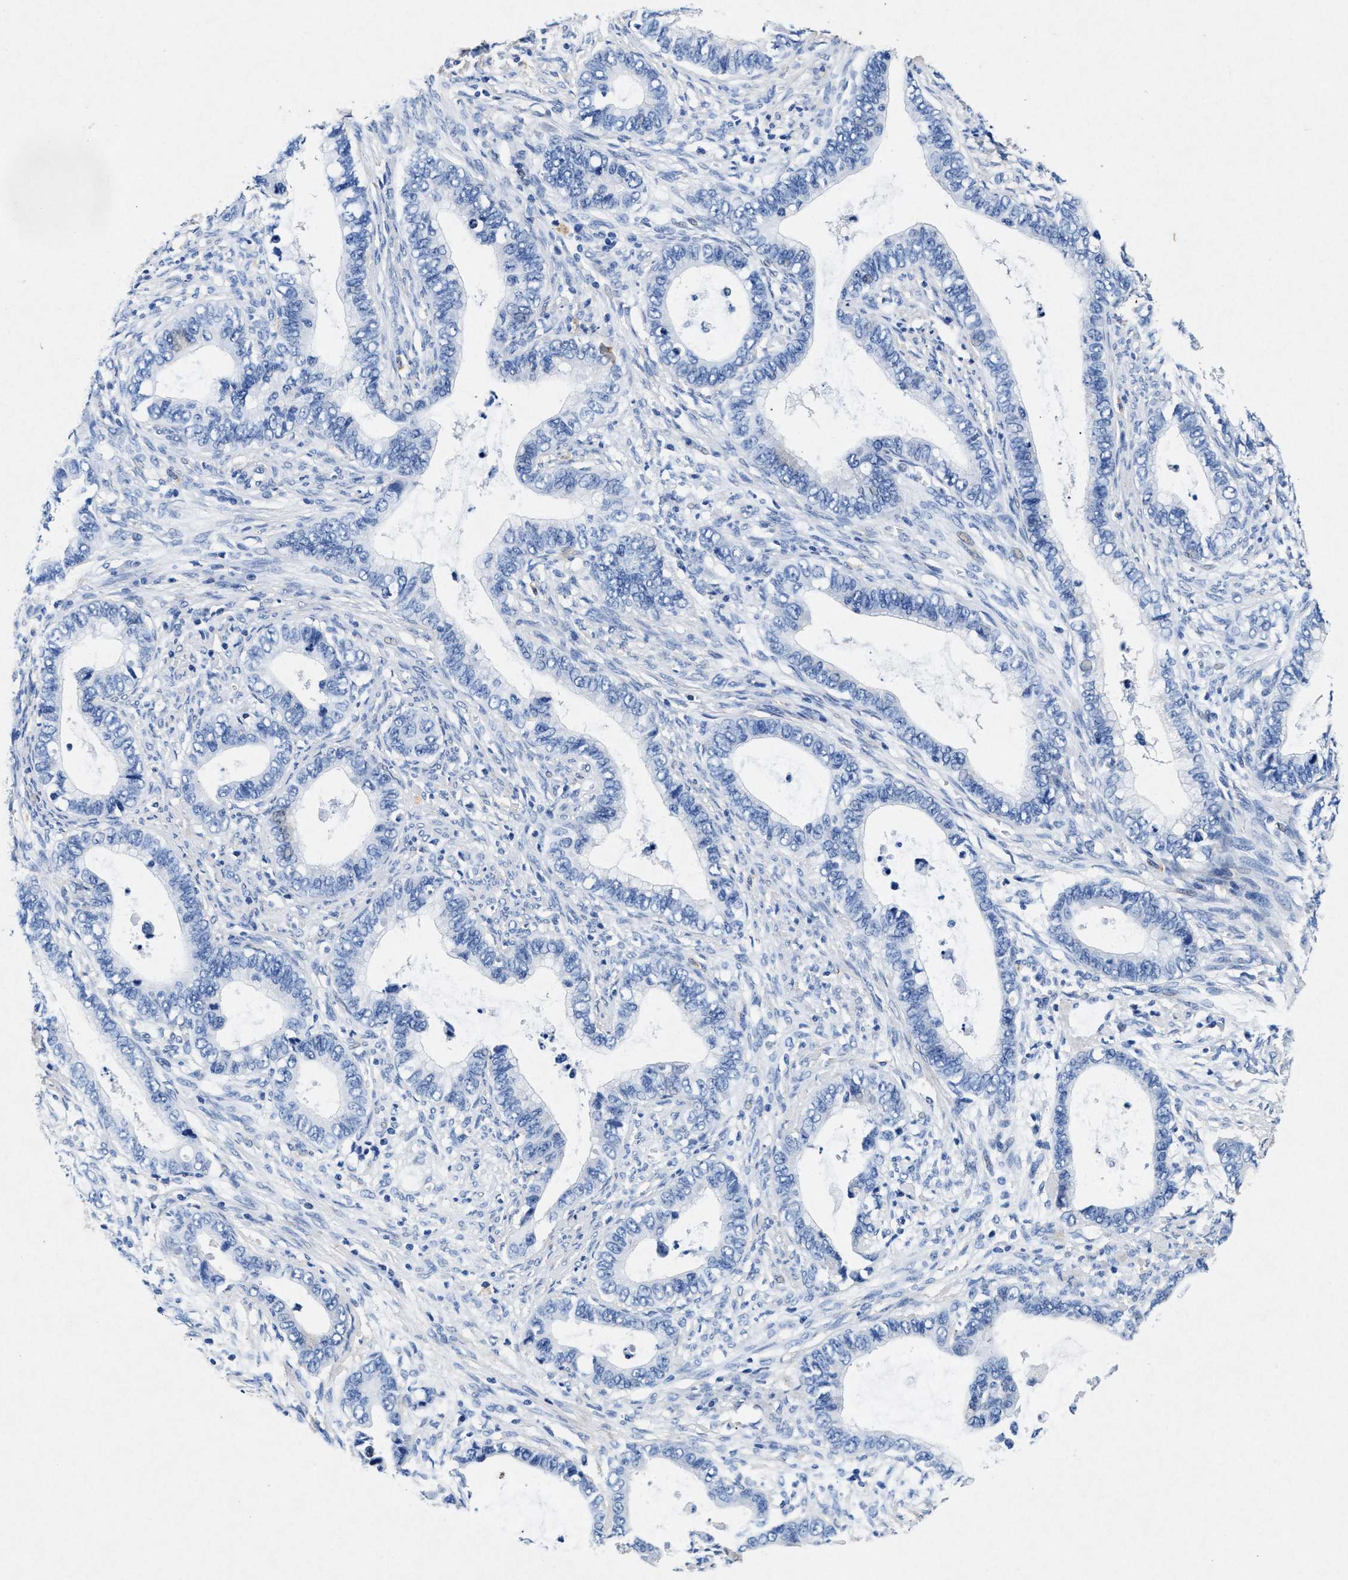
{"staining": {"intensity": "negative", "quantity": "none", "location": "none"}, "tissue": "cervical cancer", "cell_type": "Tumor cells", "image_type": "cancer", "snomed": [{"axis": "morphology", "description": "Adenocarcinoma, NOS"}, {"axis": "topography", "description": "Cervix"}], "caption": "DAB (3,3'-diaminobenzidine) immunohistochemical staining of human cervical adenocarcinoma reveals no significant staining in tumor cells.", "gene": "MAP6", "patient": {"sex": "female", "age": 44}}